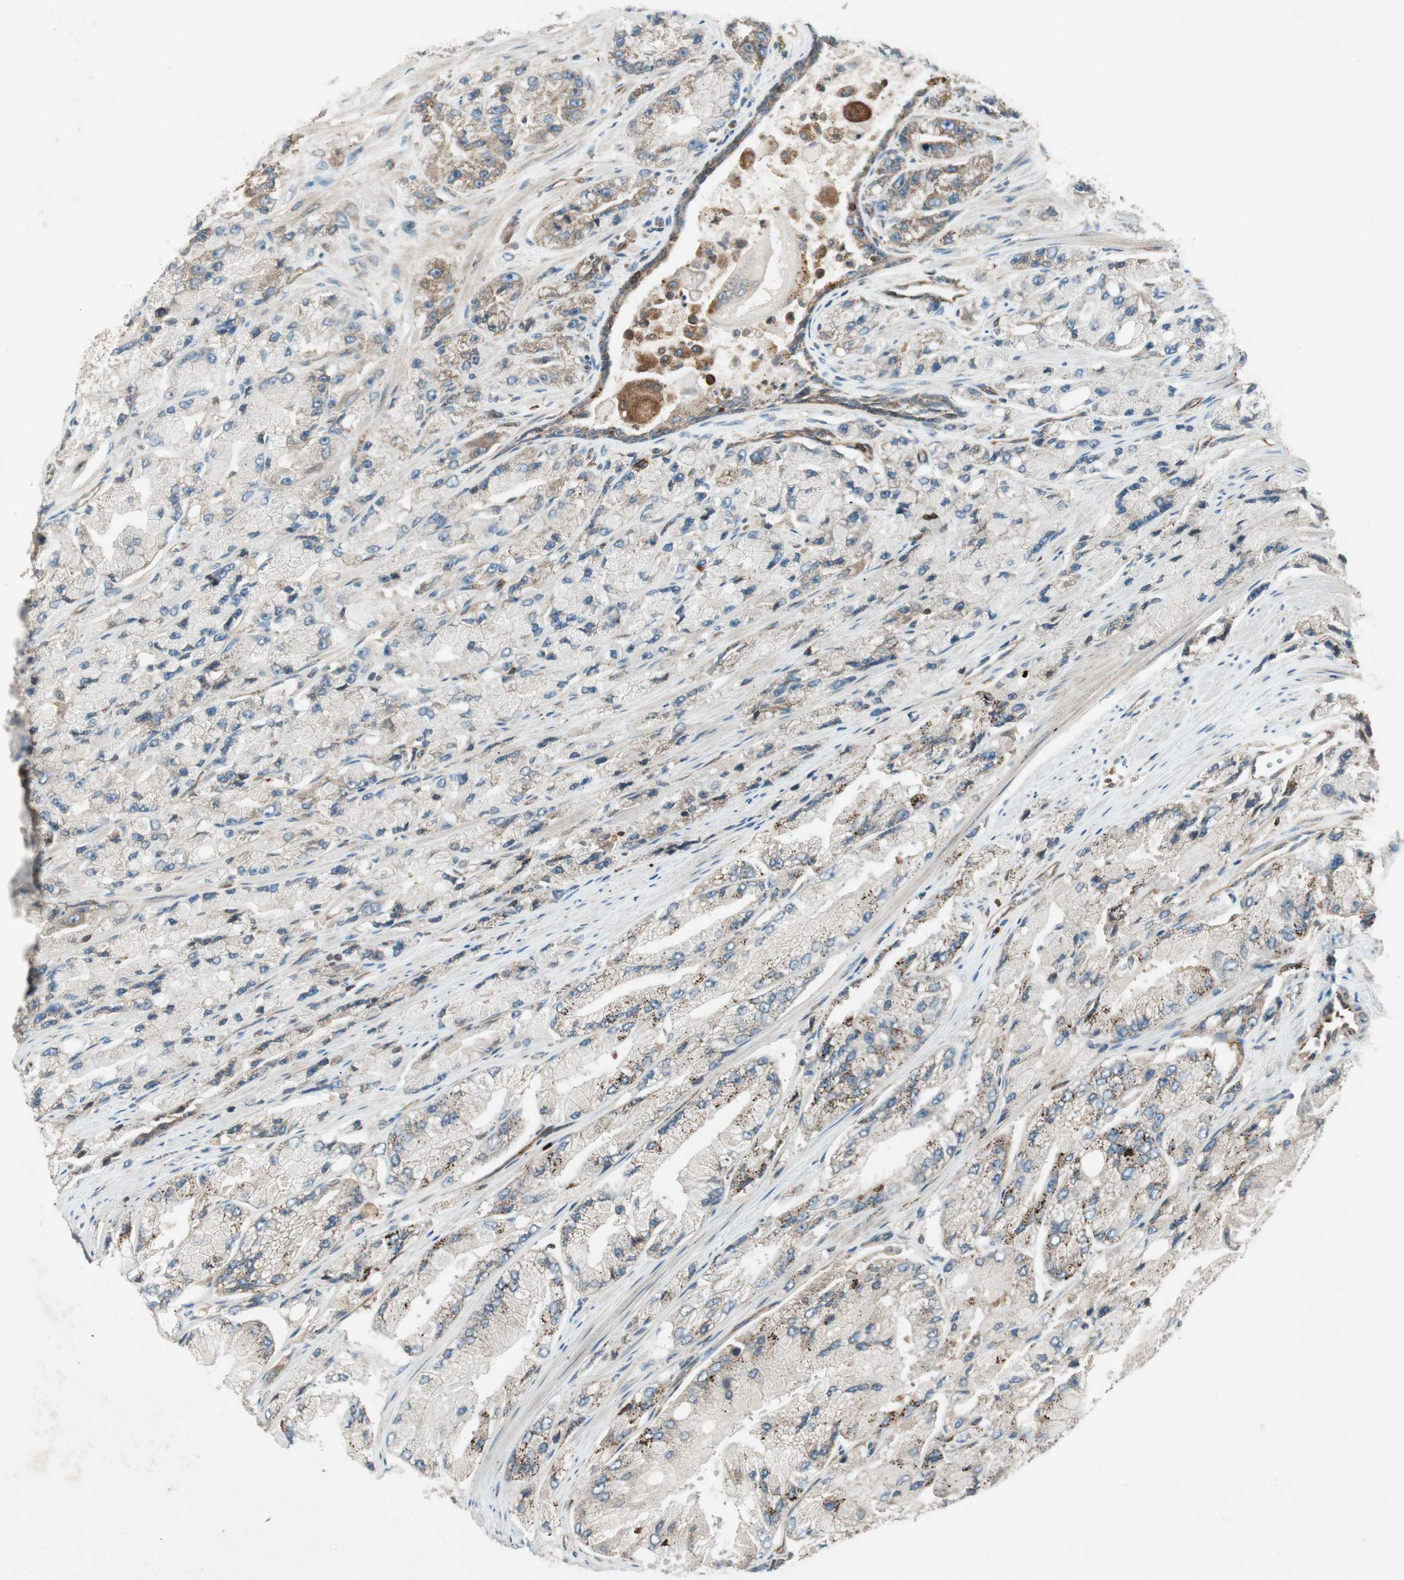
{"staining": {"intensity": "moderate", "quantity": "25%-75%", "location": "cytoplasmic/membranous"}, "tissue": "prostate cancer", "cell_type": "Tumor cells", "image_type": "cancer", "snomed": [{"axis": "morphology", "description": "Adenocarcinoma, High grade"}, {"axis": "topography", "description": "Prostate"}], "caption": "A brown stain highlights moderate cytoplasmic/membranous positivity of a protein in human prostate high-grade adenocarcinoma tumor cells.", "gene": "CHADL", "patient": {"sex": "male", "age": 58}}